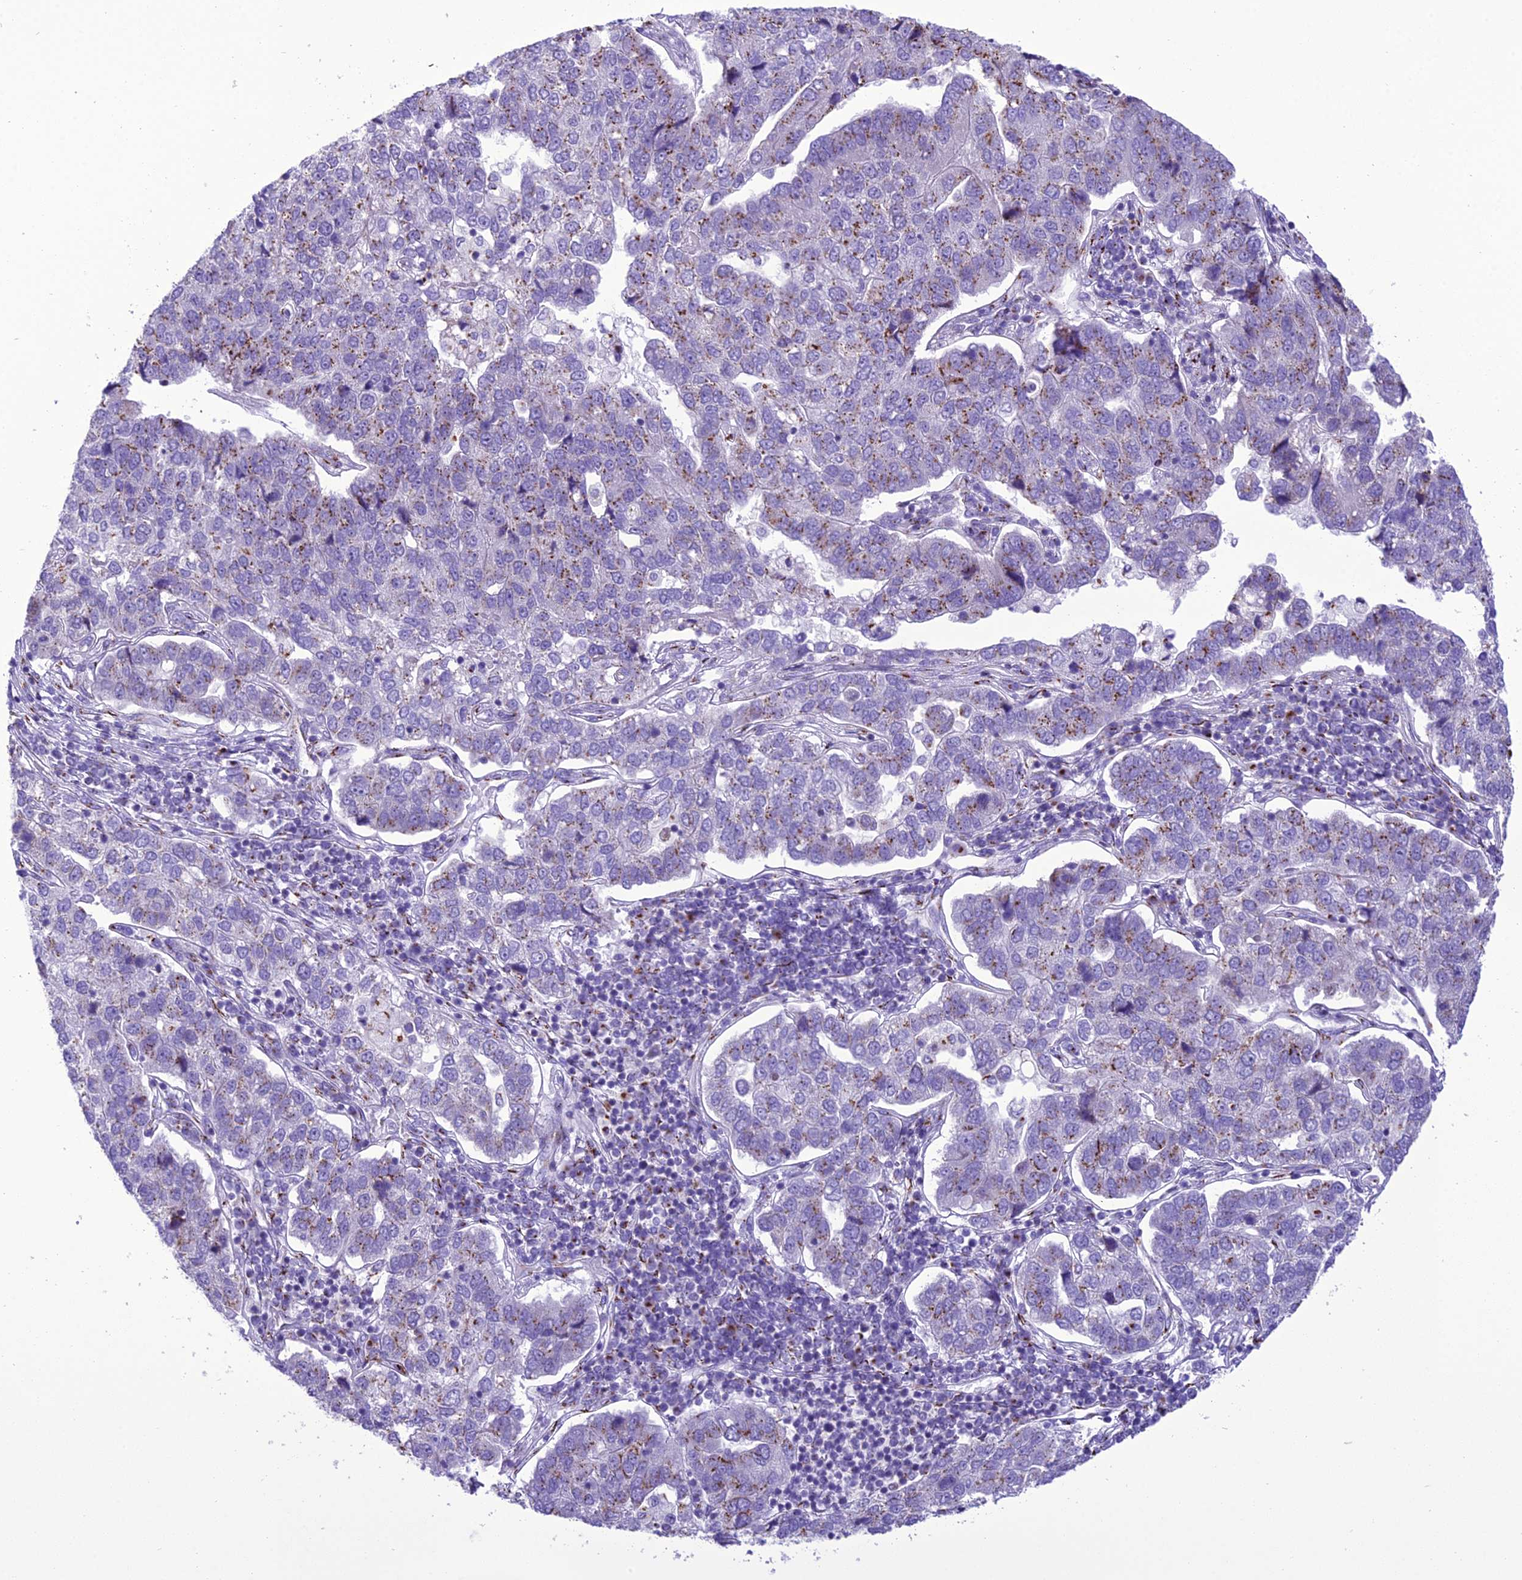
{"staining": {"intensity": "moderate", "quantity": "25%-75%", "location": "cytoplasmic/membranous"}, "tissue": "pancreatic cancer", "cell_type": "Tumor cells", "image_type": "cancer", "snomed": [{"axis": "morphology", "description": "Adenocarcinoma, NOS"}, {"axis": "topography", "description": "Pancreas"}], "caption": "Human pancreatic cancer stained with a brown dye exhibits moderate cytoplasmic/membranous positive positivity in approximately 25%-75% of tumor cells.", "gene": "GOLM2", "patient": {"sex": "female", "age": 61}}